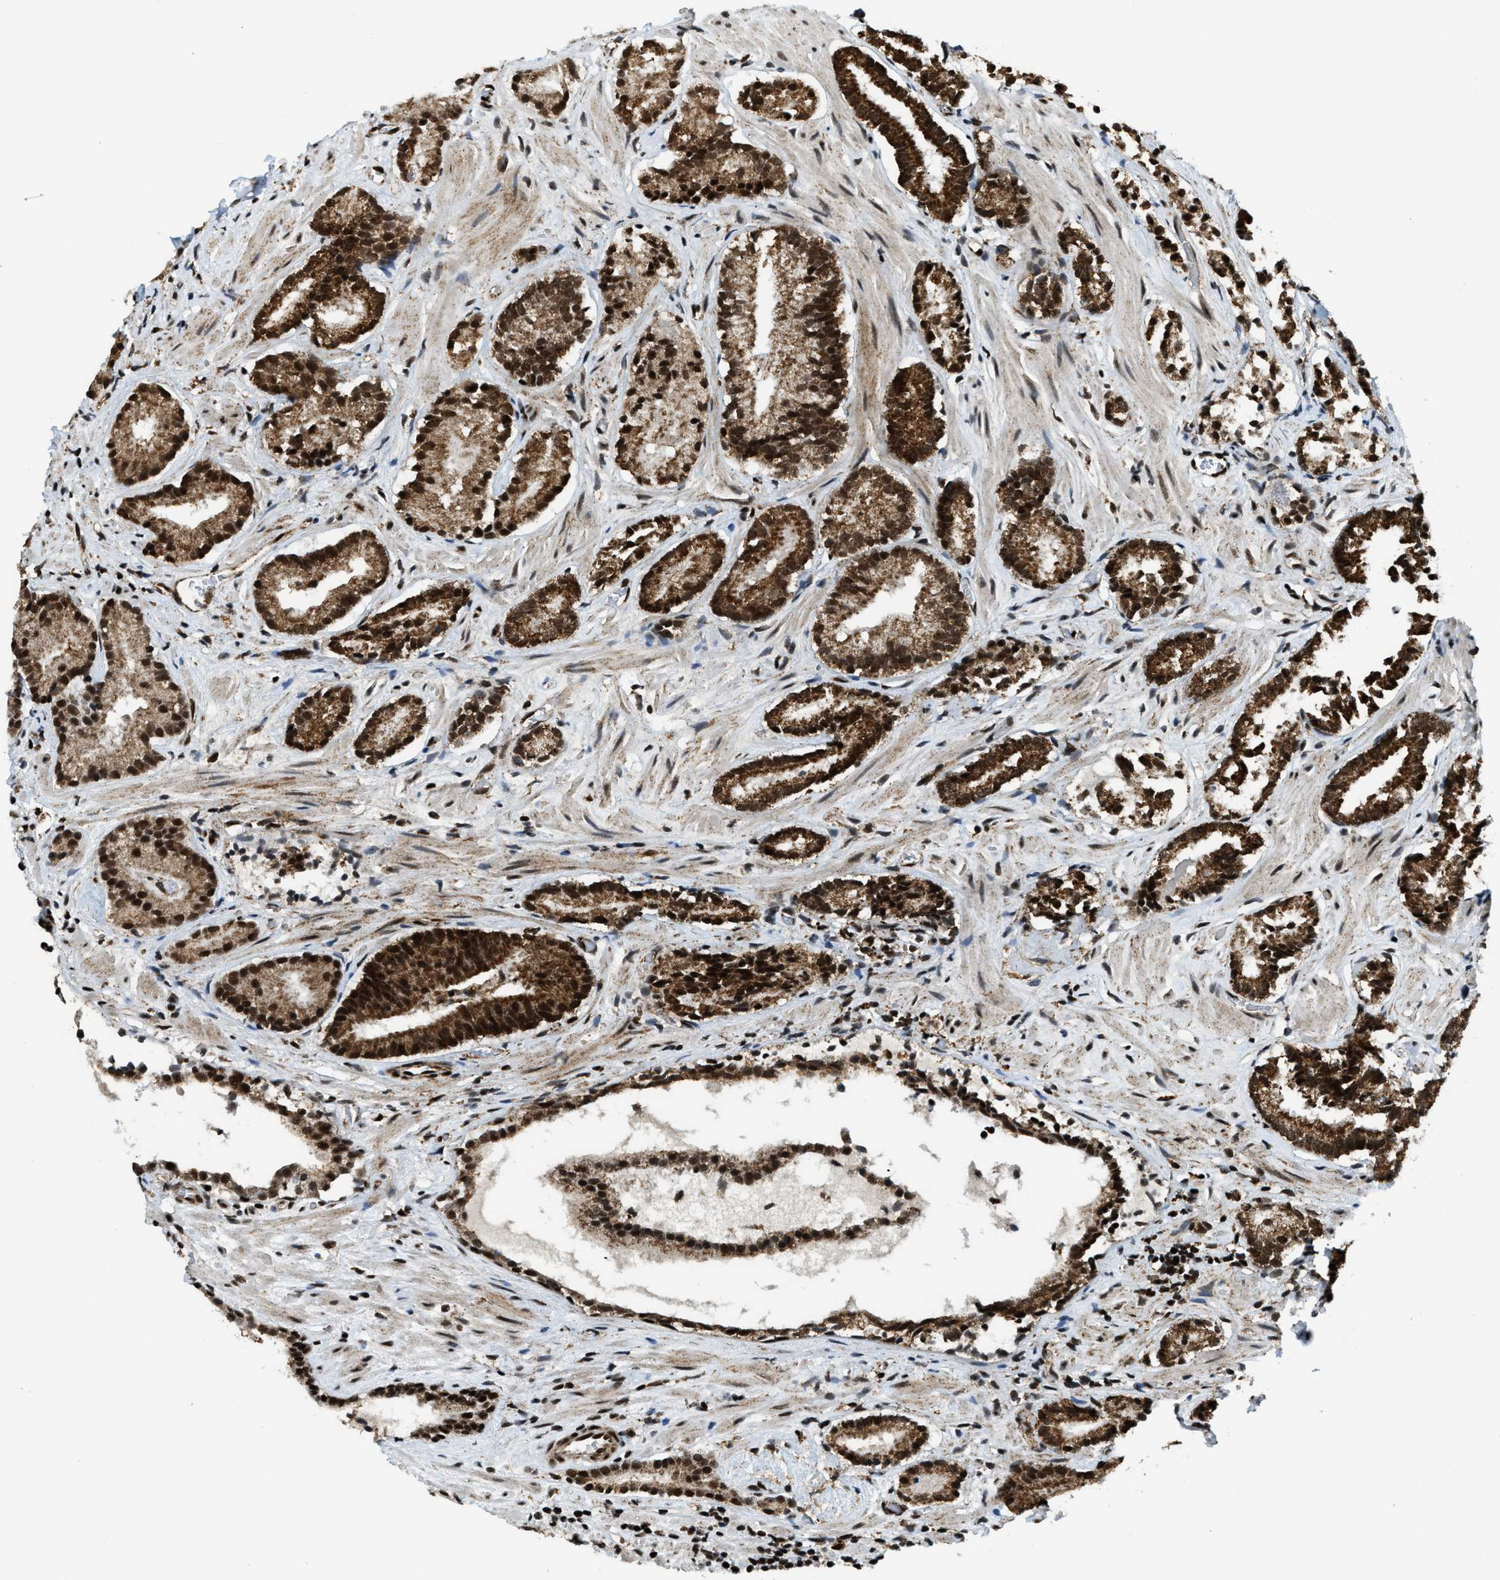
{"staining": {"intensity": "strong", "quantity": ">75%", "location": "cytoplasmic/membranous,nuclear"}, "tissue": "prostate cancer", "cell_type": "Tumor cells", "image_type": "cancer", "snomed": [{"axis": "morphology", "description": "Adenocarcinoma, Low grade"}, {"axis": "topography", "description": "Prostate"}], "caption": "IHC micrograph of human prostate cancer stained for a protein (brown), which demonstrates high levels of strong cytoplasmic/membranous and nuclear staining in approximately >75% of tumor cells.", "gene": "GABPB1", "patient": {"sex": "male", "age": 51}}